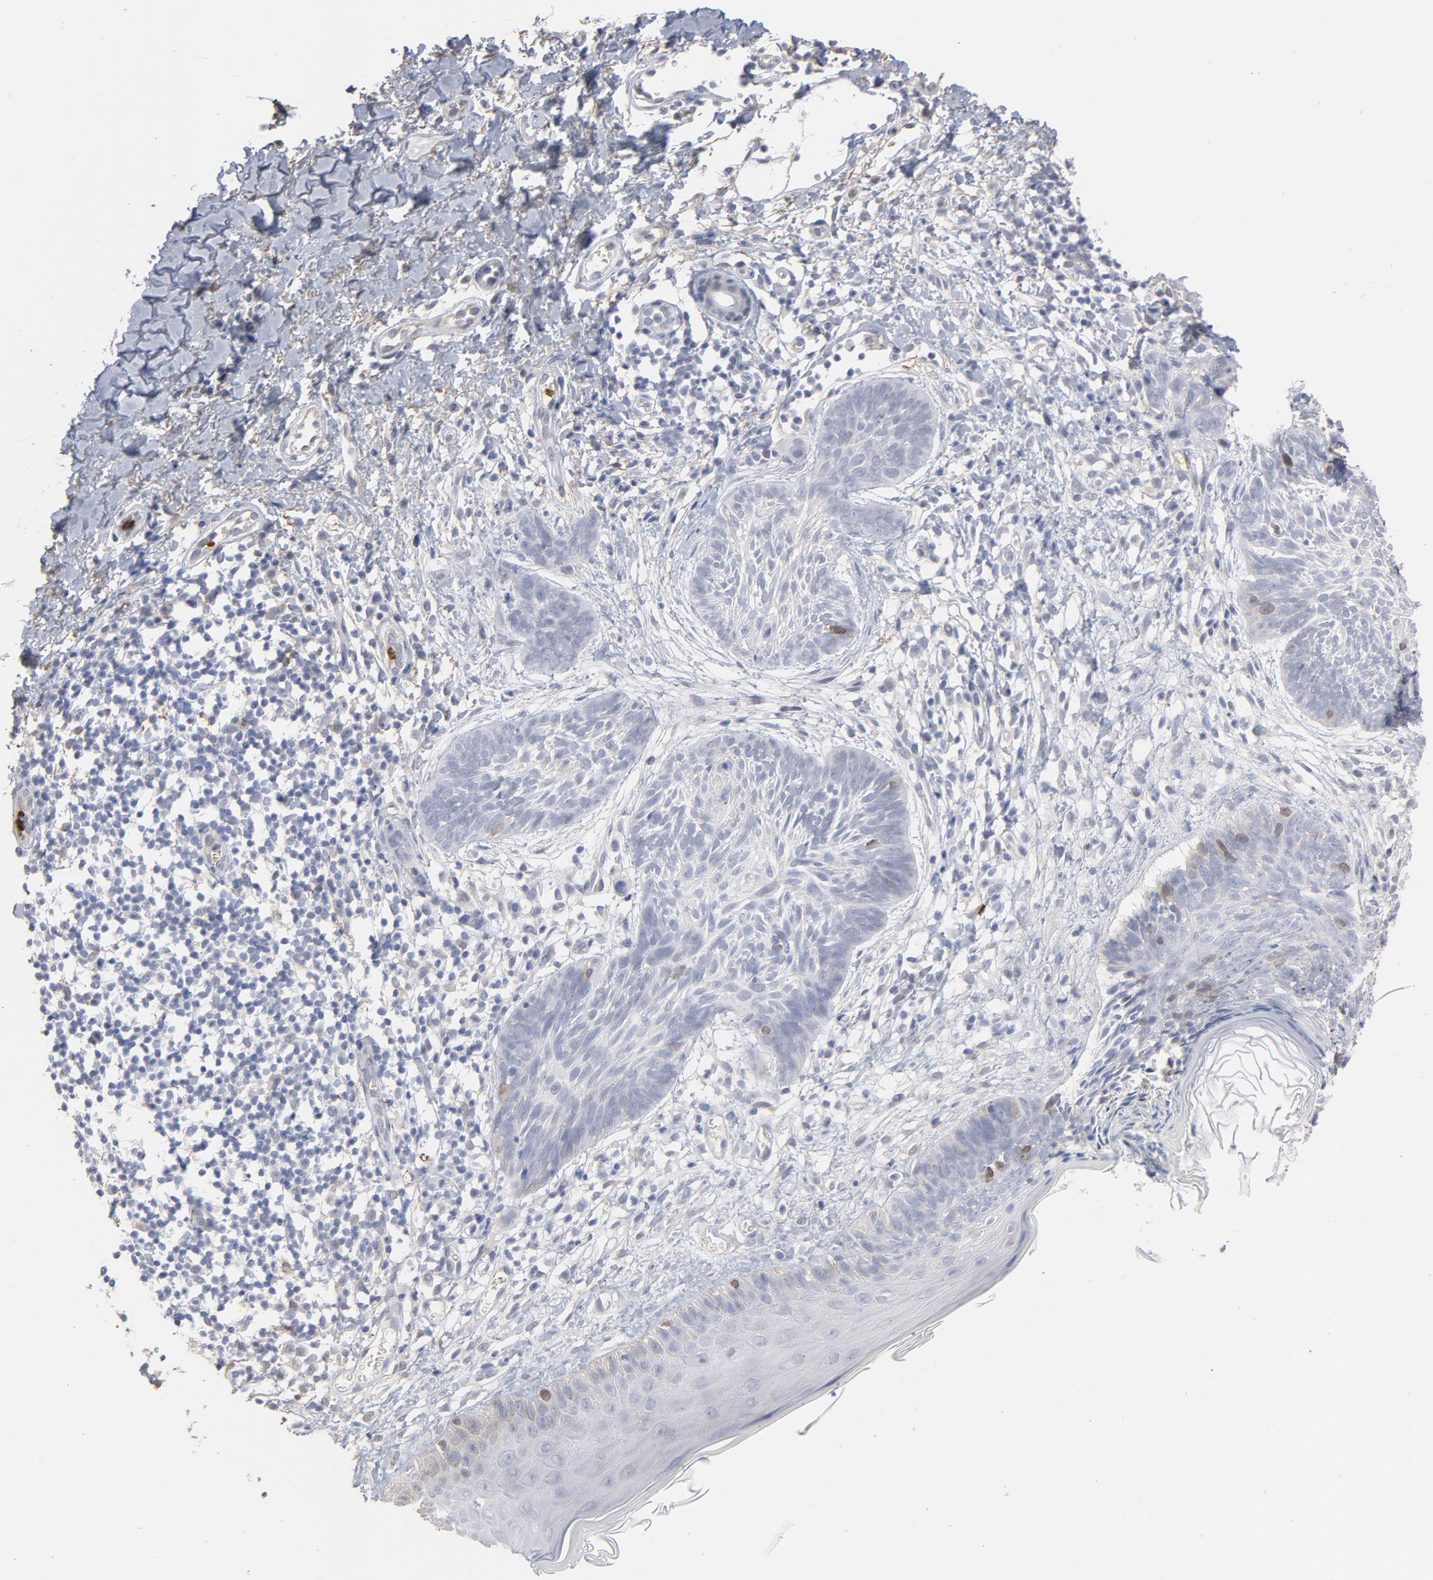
{"staining": {"intensity": "negative", "quantity": "none", "location": "none"}, "tissue": "skin cancer", "cell_type": "Tumor cells", "image_type": "cancer", "snomed": [{"axis": "morphology", "description": "Normal tissue, NOS"}, {"axis": "morphology", "description": "Basal cell carcinoma"}, {"axis": "topography", "description": "Skin"}], "caption": "This micrograph is of skin cancer stained with immunohistochemistry (IHC) to label a protein in brown with the nuclei are counter-stained blue. There is no expression in tumor cells.", "gene": "PNMA1", "patient": {"sex": "male", "age": 71}}